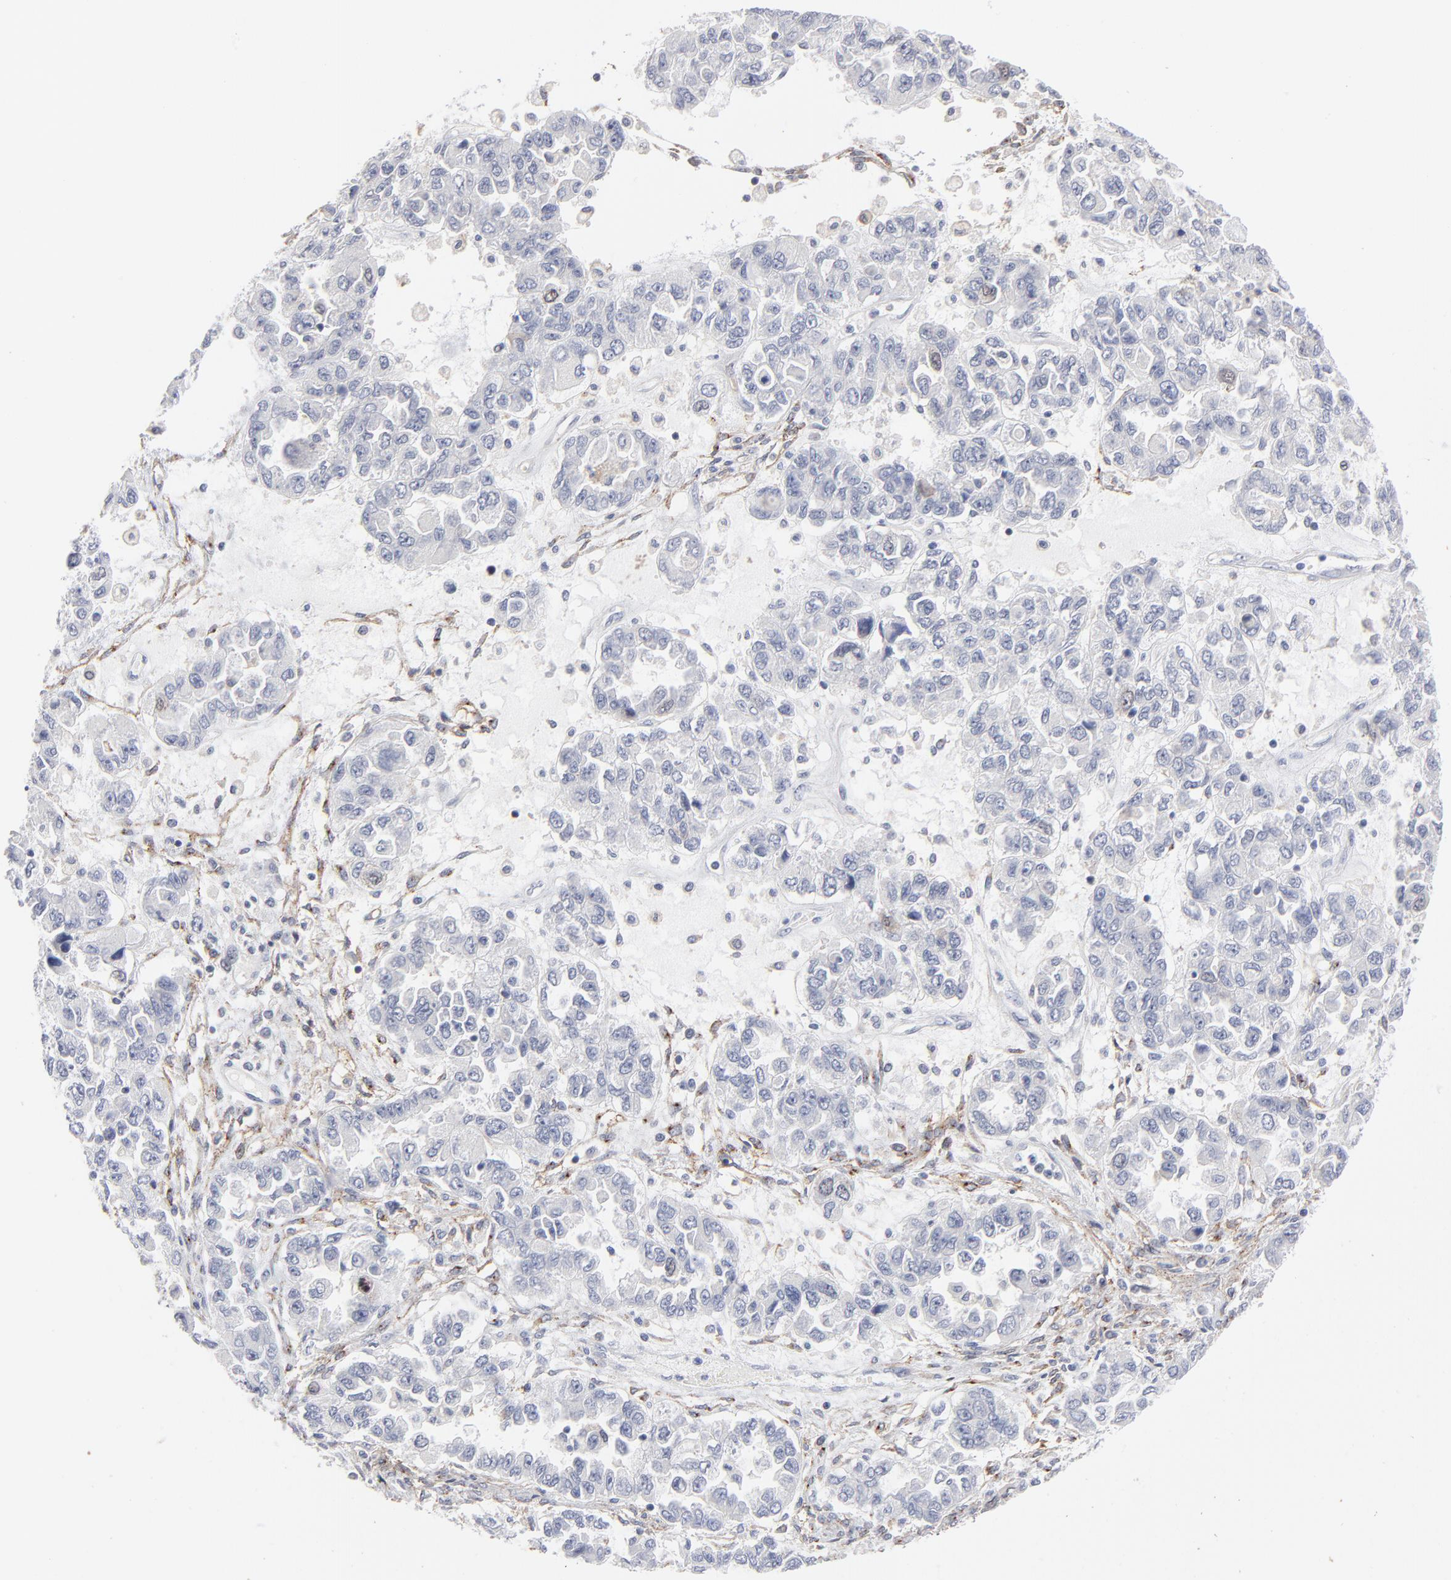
{"staining": {"intensity": "negative", "quantity": "none", "location": "none"}, "tissue": "ovarian cancer", "cell_type": "Tumor cells", "image_type": "cancer", "snomed": [{"axis": "morphology", "description": "Cystadenocarcinoma, serous, NOS"}, {"axis": "topography", "description": "Ovary"}], "caption": "This image is of serous cystadenocarcinoma (ovarian) stained with immunohistochemistry to label a protein in brown with the nuclei are counter-stained blue. There is no expression in tumor cells.", "gene": "AURKA", "patient": {"sex": "female", "age": 84}}